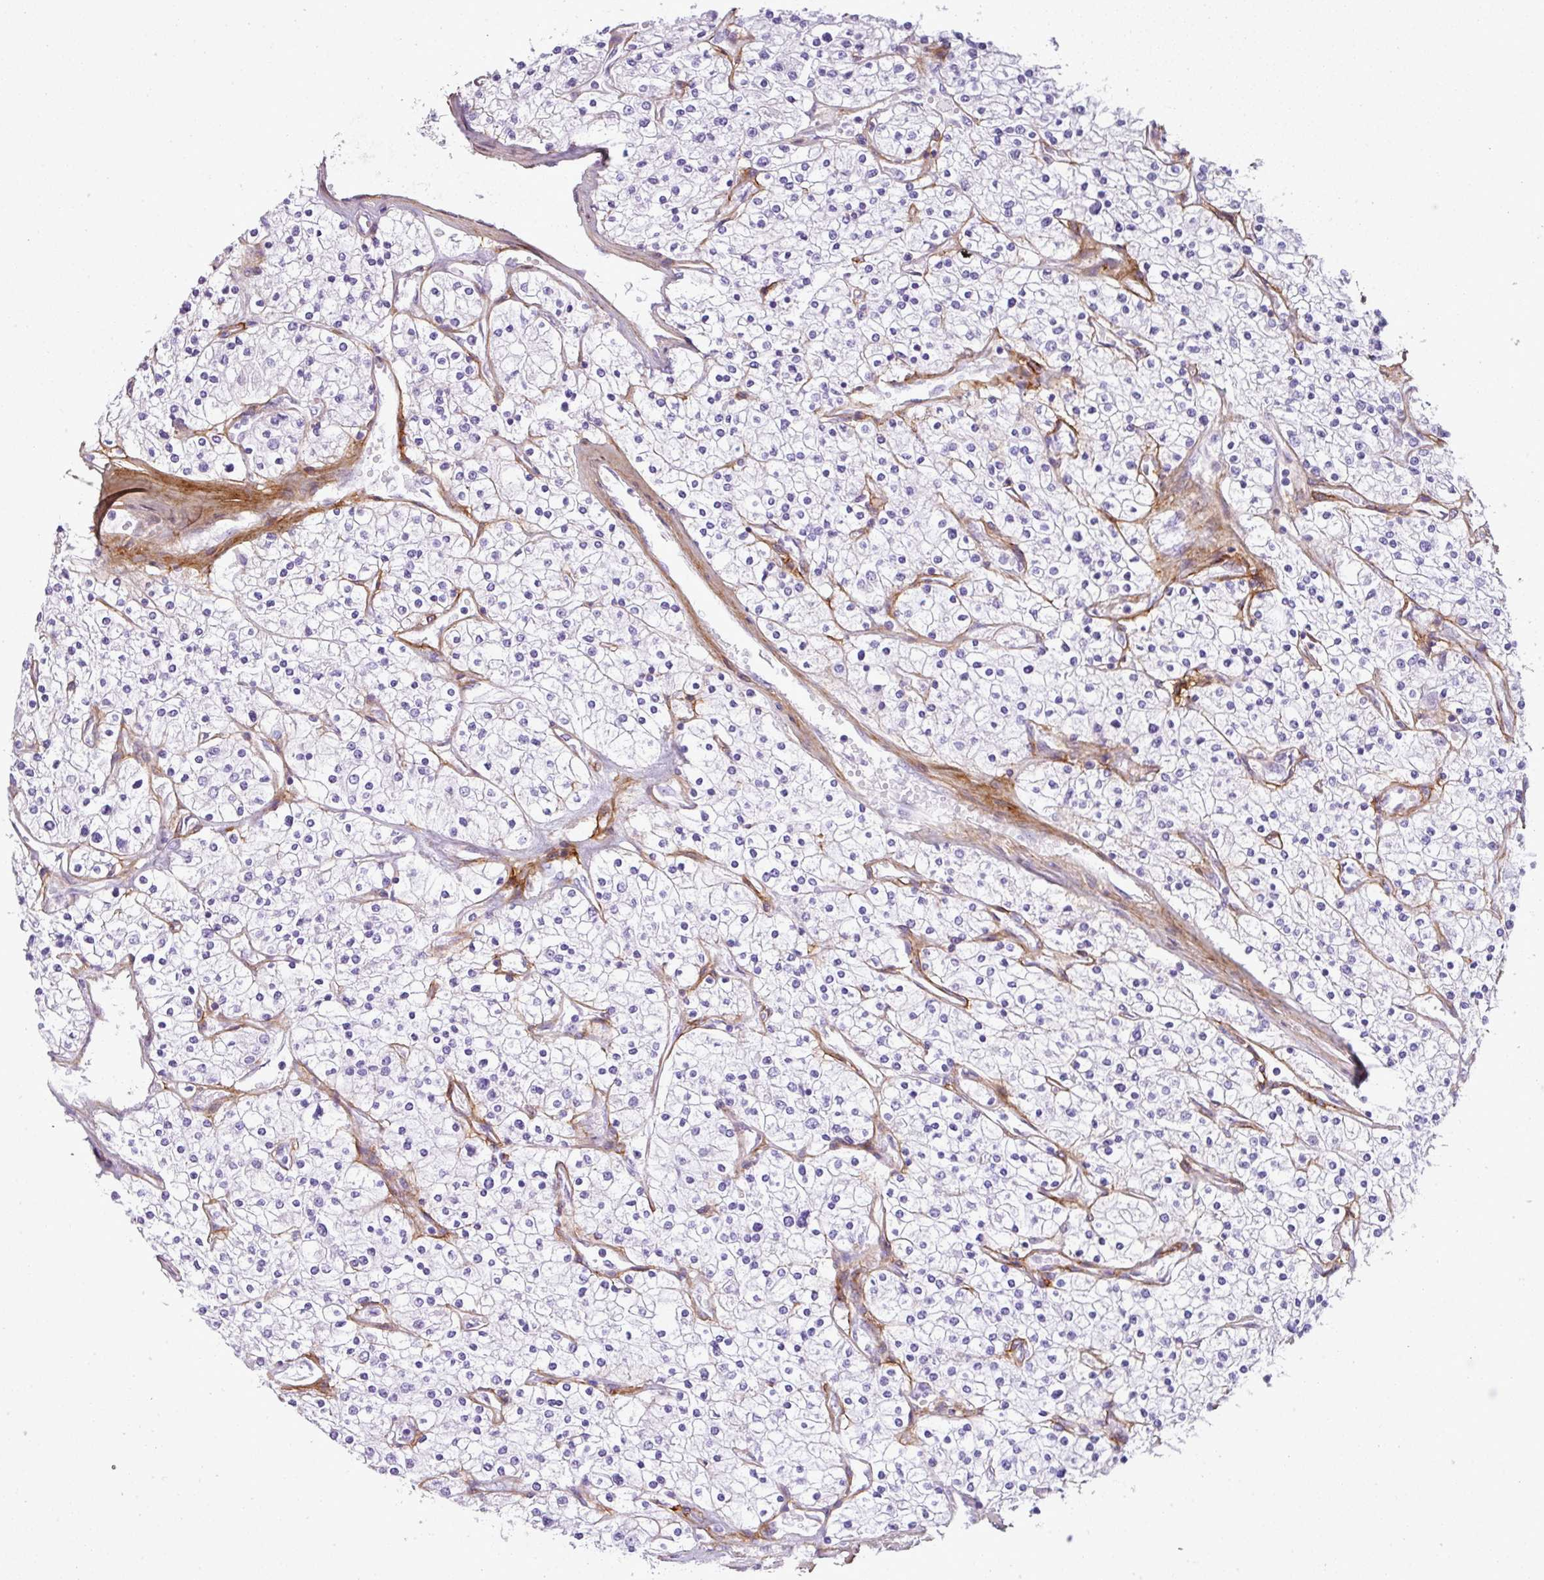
{"staining": {"intensity": "negative", "quantity": "none", "location": "none"}, "tissue": "renal cancer", "cell_type": "Tumor cells", "image_type": "cancer", "snomed": [{"axis": "morphology", "description": "Adenocarcinoma, NOS"}, {"axis": "topography", "description": "Kidney"}], "caption": "Protein analysis of adenocarcinoma (renal) reveals no significant expression in tumor cells.", "gene": "PARD6G", "patient": {"sex": "male", "age": 80}}